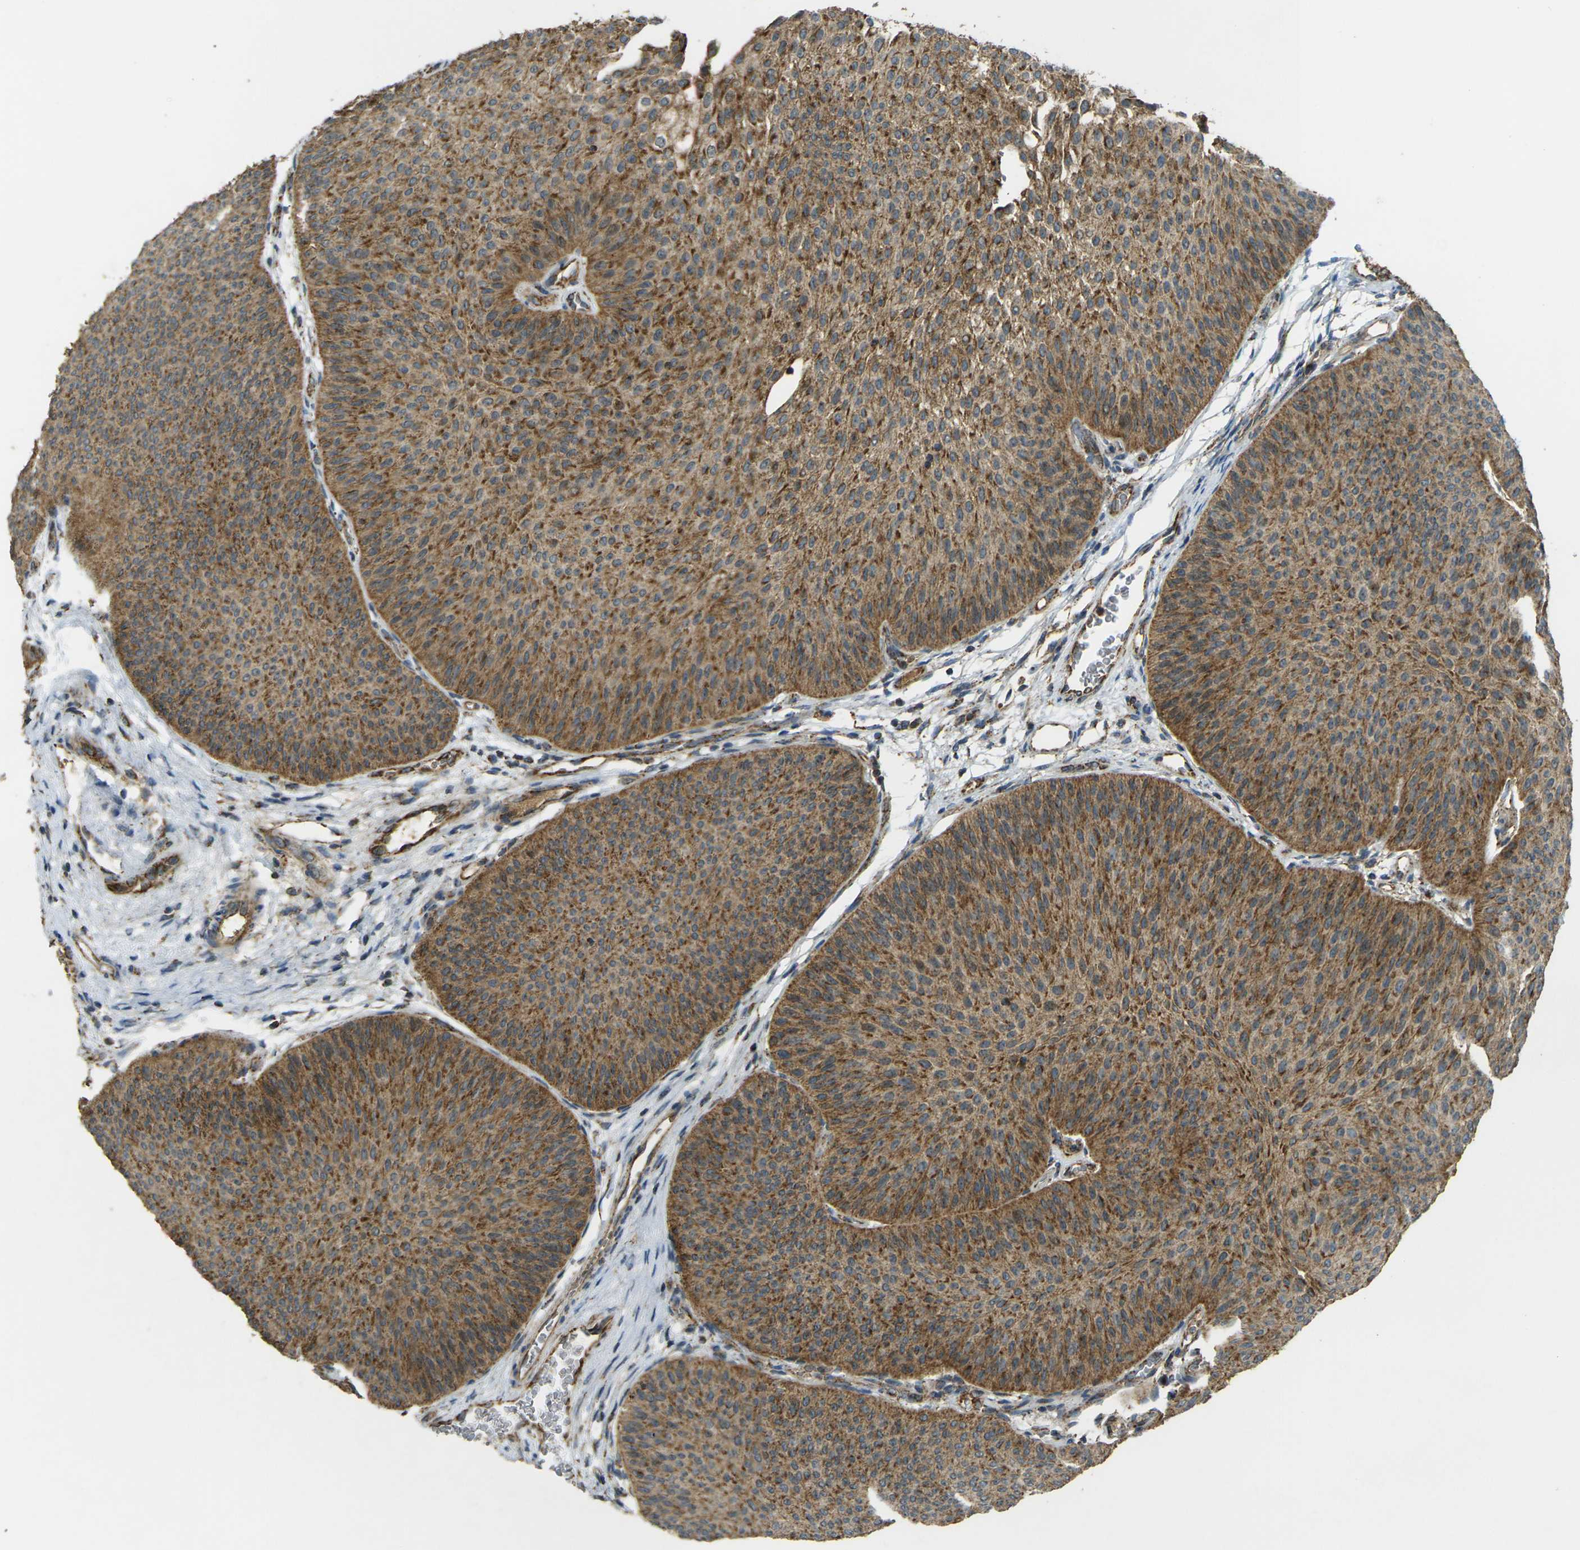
{"staining": {"intensity": "moderate", "quantity": ">75%", "location": "cytoplasmic/membranous"}, "tissue": "urothelial cancer", "cell_type": "Tumor cells", "image_type": "cancer", "snomed": [{"axis": "morphology", "description": "Urothelial carcinoma, Low grade"}, {"axis": "topography", "description": "Urinary bladder"}], "caption": "Urothelial cancer stained for a protein reveals moderate cytoplasmic/membranous positivity in tumor cells.", "gene": "IGF1R", "patient": {"sex": "female", "age": 60}}